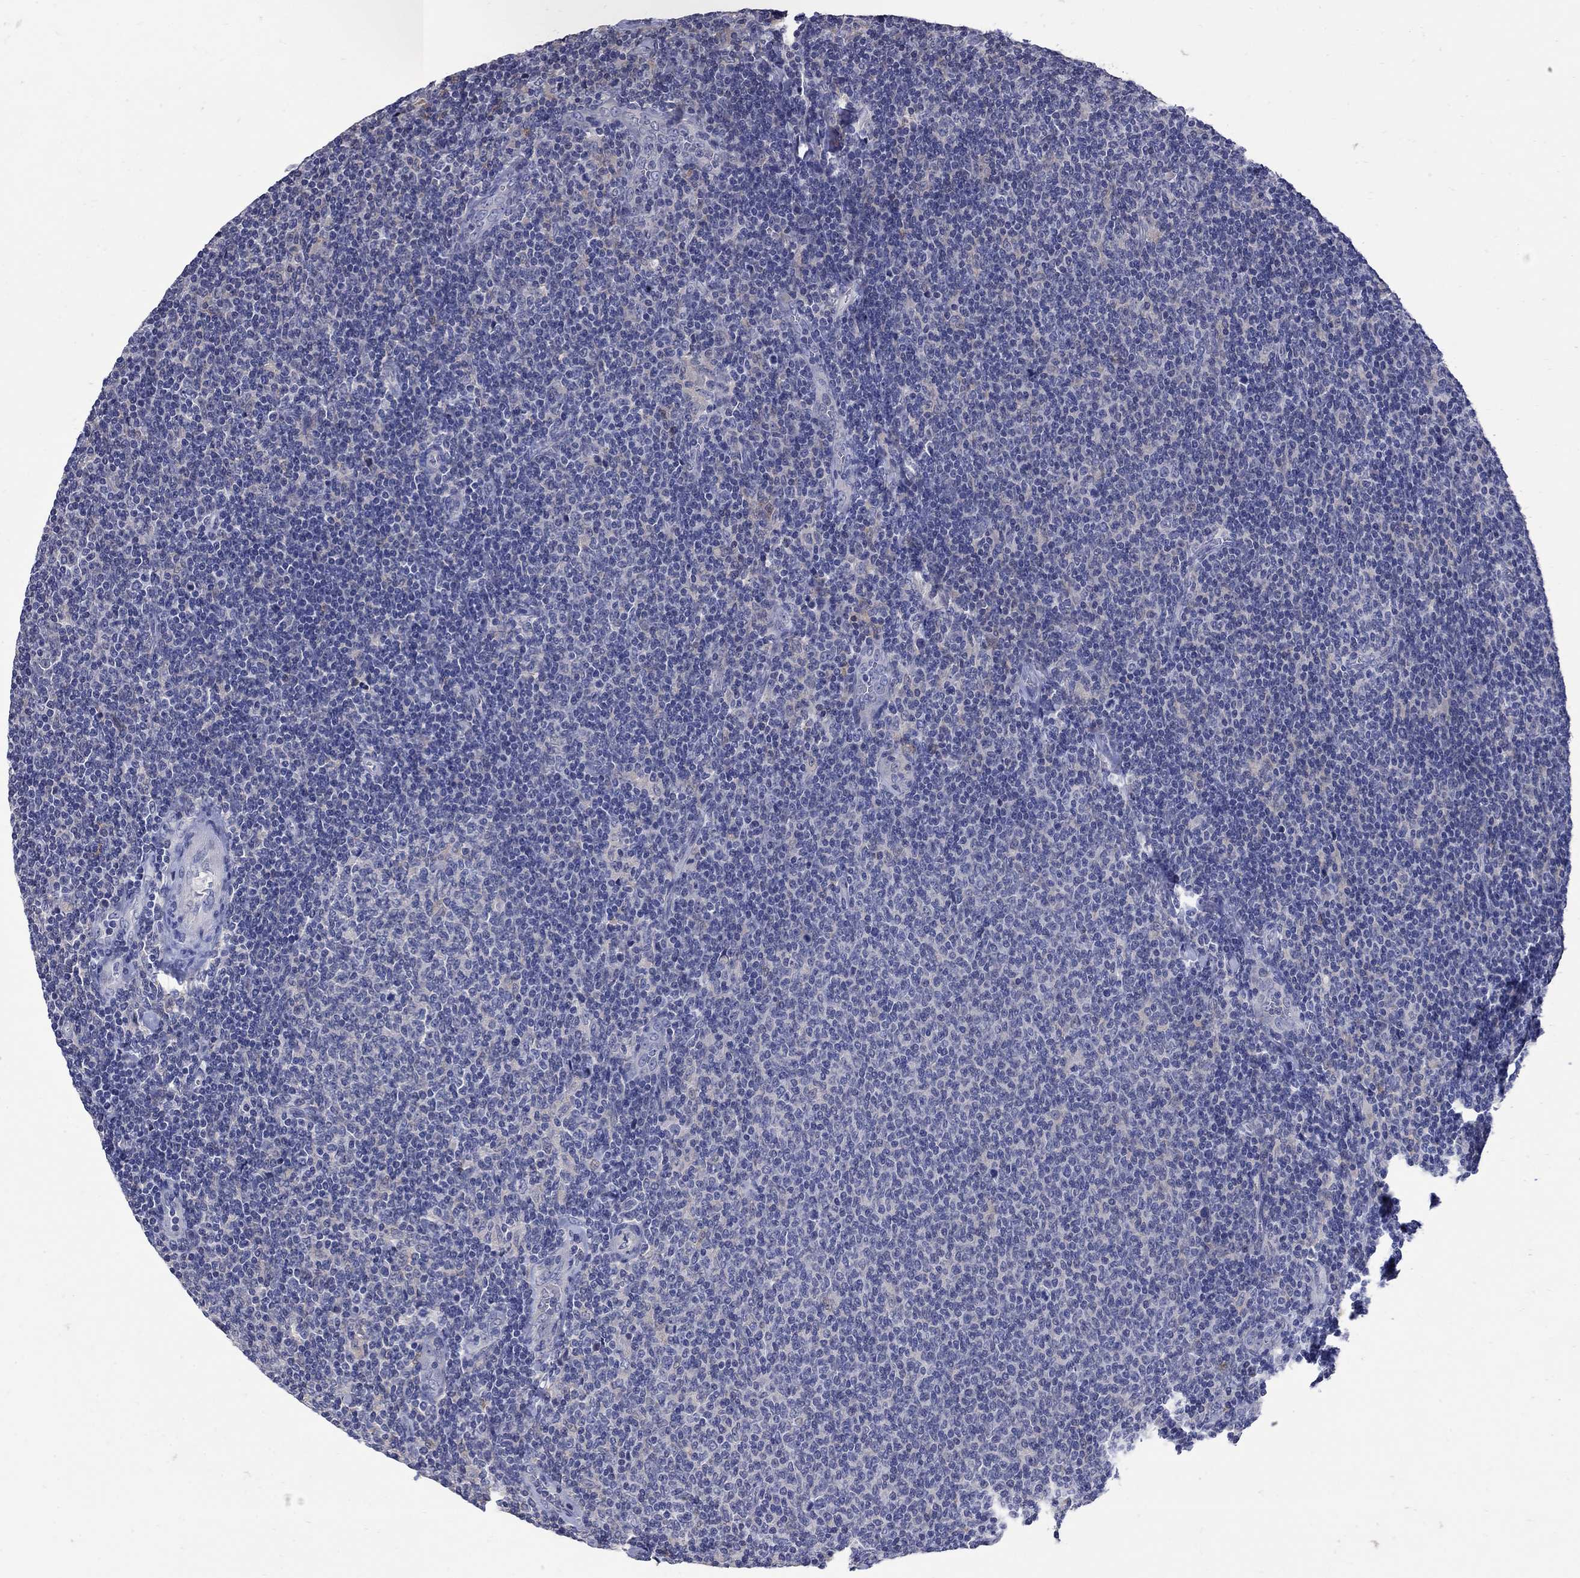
{"staining": {"intensity": "negative", "quantity": "none", "location": "none"}, "tissue": "lymphoma", "cell_type": "Tumor cells", "image_type": "cancer", "snomed": [{"axis": "morphology", "description": "Malignant lymphoma, non-Hodgkin's type, Low grade"}, {"axis": "topography", "description": "Lymph node"}], "caption": "Image shows no significant protein staining in tumor cells of malignant lymphoma, non-Hodgkin's type (low-grade).", "gene": "CETN1", "patient": {"sex": "male", "age": 52}}